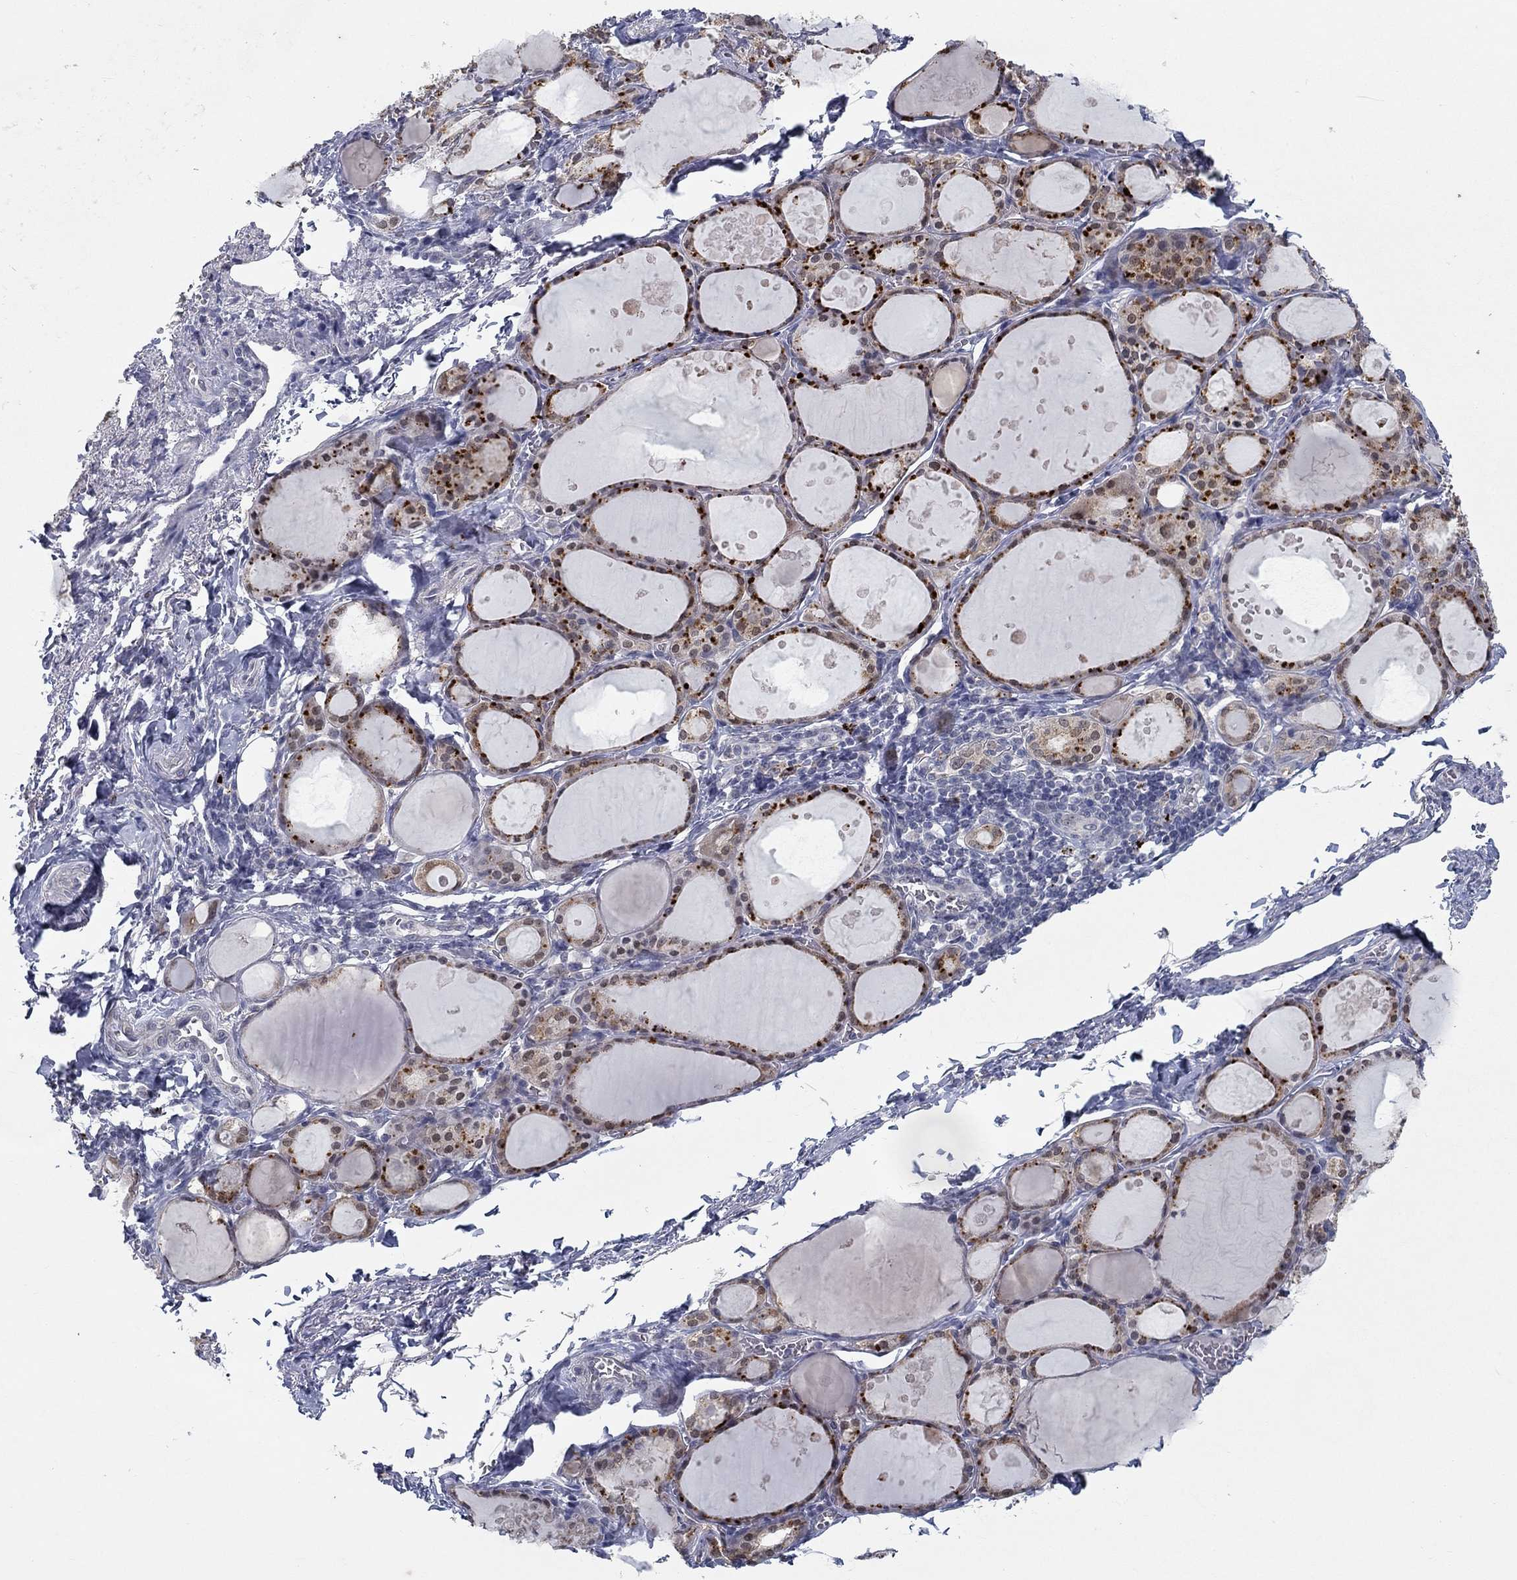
{"staining": {"intensity": "weak", "quantity": "25%-75%", "location": "cytoplasmic/membranous,nuclear"}, "tissue": "thyroid gland", "cell_type": "Glandular cells", "image_type": "normal", "snomed": [{"axis": "morphology", "description": "Normal tissue, NOS"}, {"axis": "topography", "description": "Thyroid gland"}], "caption": "IHC histopathology image of benign thyroid gland stained for a protein (brown), which shows low levels of weak cytoplasmic/membranous,nuclear positivity in about 25%-75% of glandular cells.", "gene": "MTSS2", "patient": {"sex": "male", "age": 68}}